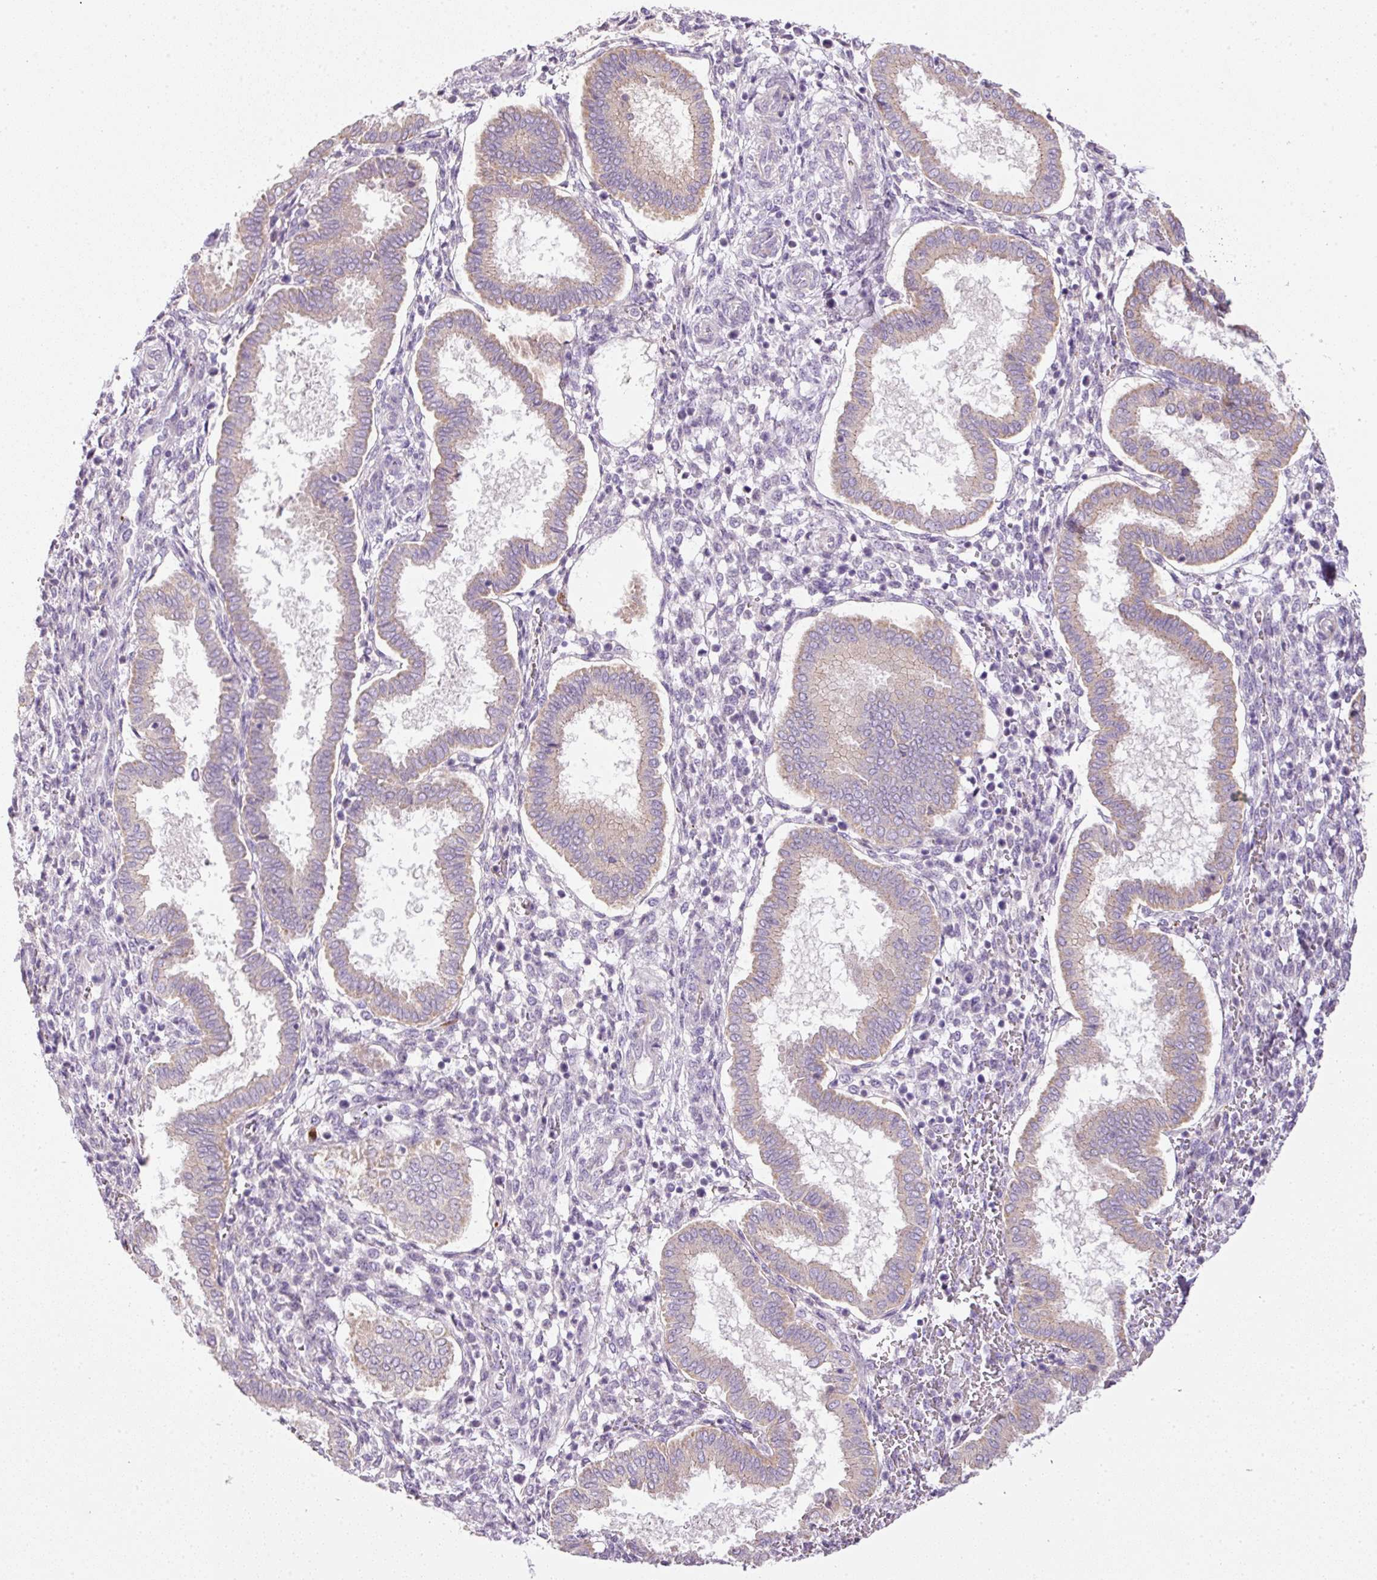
{"staining": {"intensity": "negative", "quantity": "none", "location": "none"}, "tissue": "endometrium", "cell_type": "Cells in endometrial stroma", "image_type": "normal", "snomed": [{"axis": "morphology", "description": "Normal tissue, NOS"}, {"axis": "topography", "description": "Endometrium"}], "caption": "Immunohistochemistry image of benign human endometrium stained for a protein (brown), which displays no positivity in cells in endometrial stroma. Nuclei are stained in blue.", "gene": "KPNA5", "patient": {"sex": "female", "age": 24}}